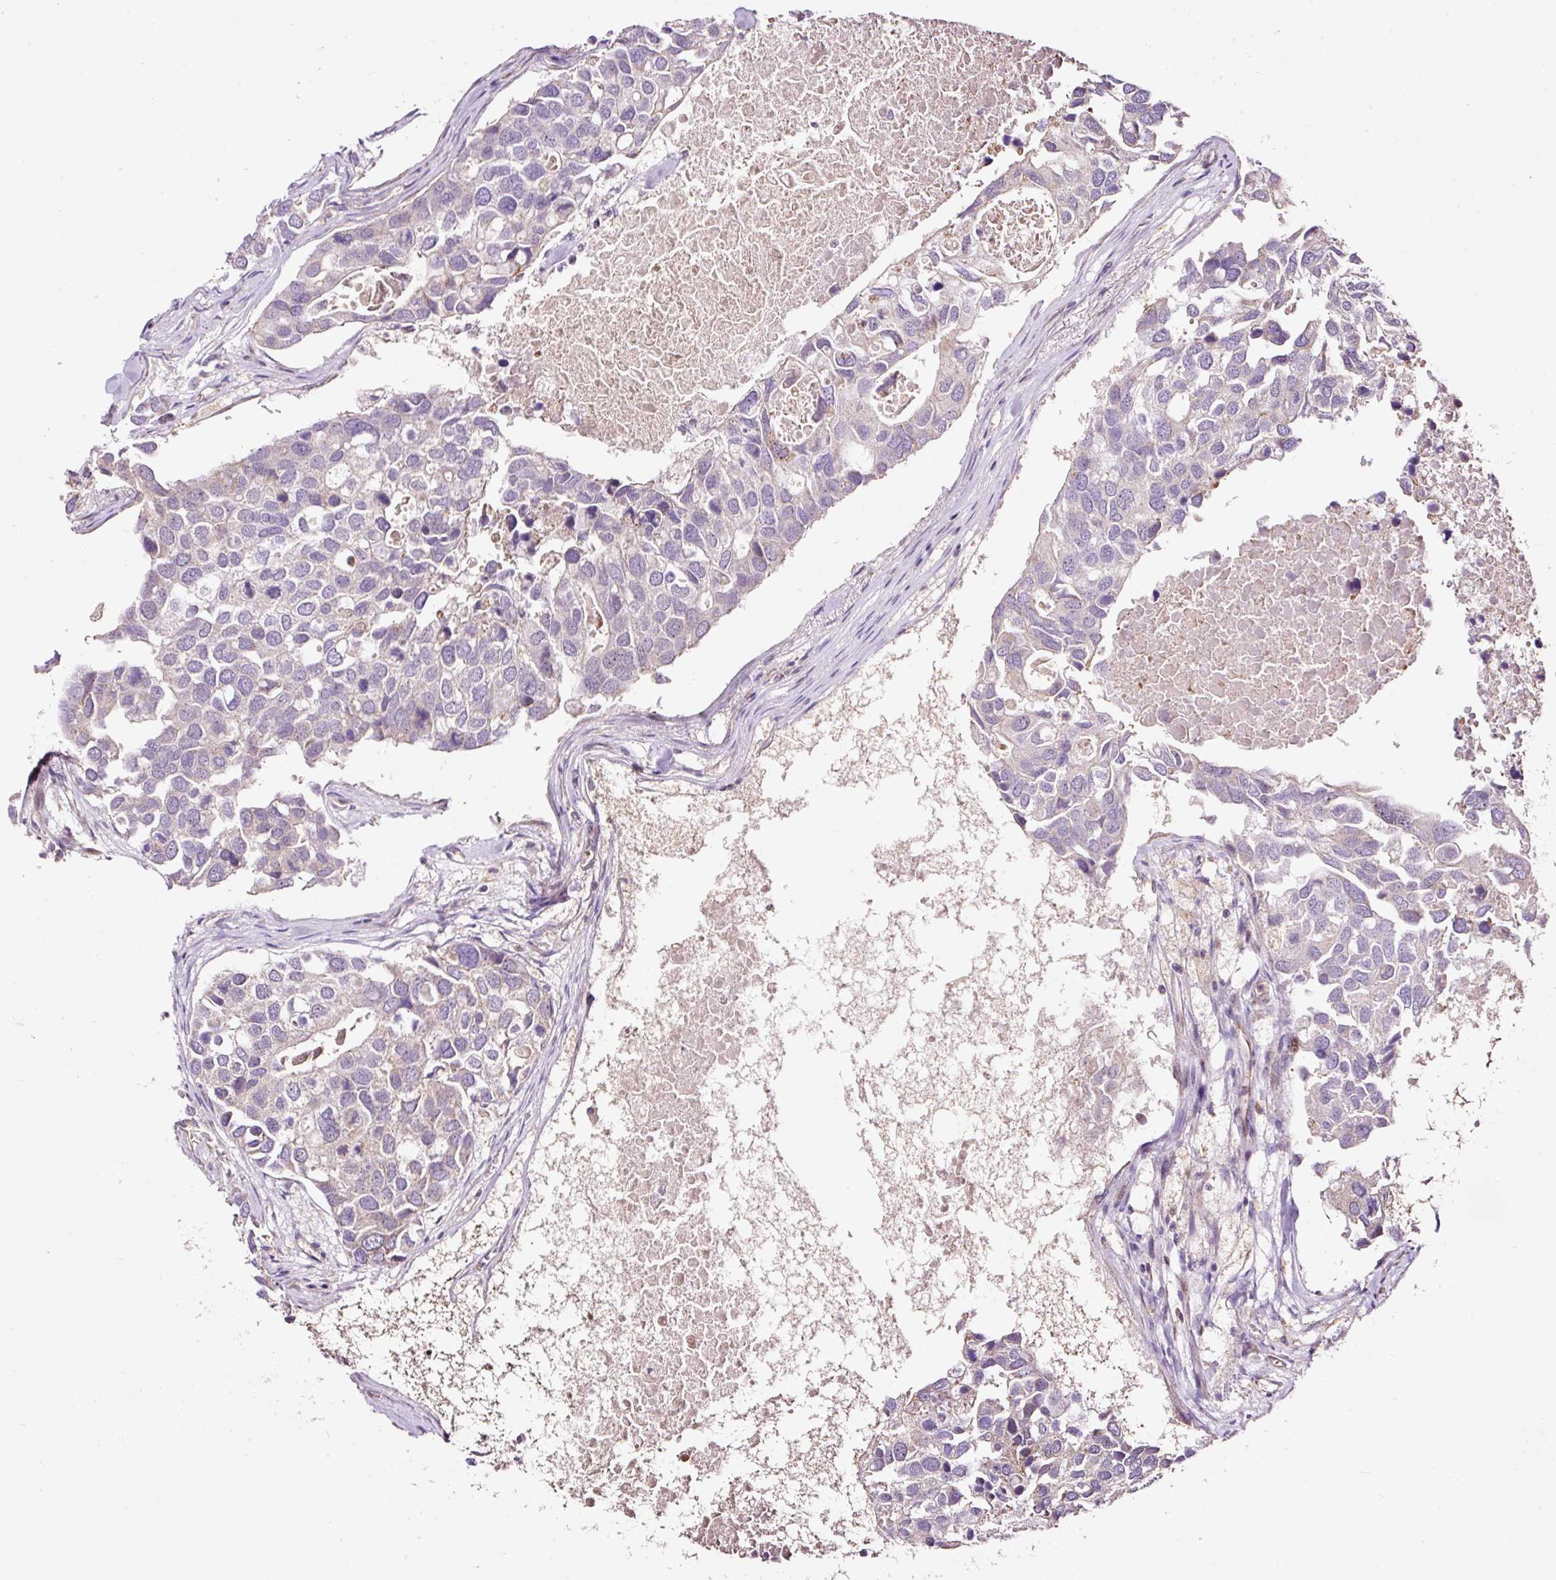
{"staining": {"intensity": "negative", "quantity": "none", "location": "none"}, "tissue": "breast cancer", "cell_type": "Tumor cells", "image_type": "cancer", "snomed": [{"axis": "morphology", "description": "Duct carcinoma"}, {"axis": "topography", "description": "Breast"}], "caption": "Tumor cells show no significant protein staining in breast intraductal carcinoma.", "gene": "BOLA3", "patient": {"sex": "female", "age": 83}}